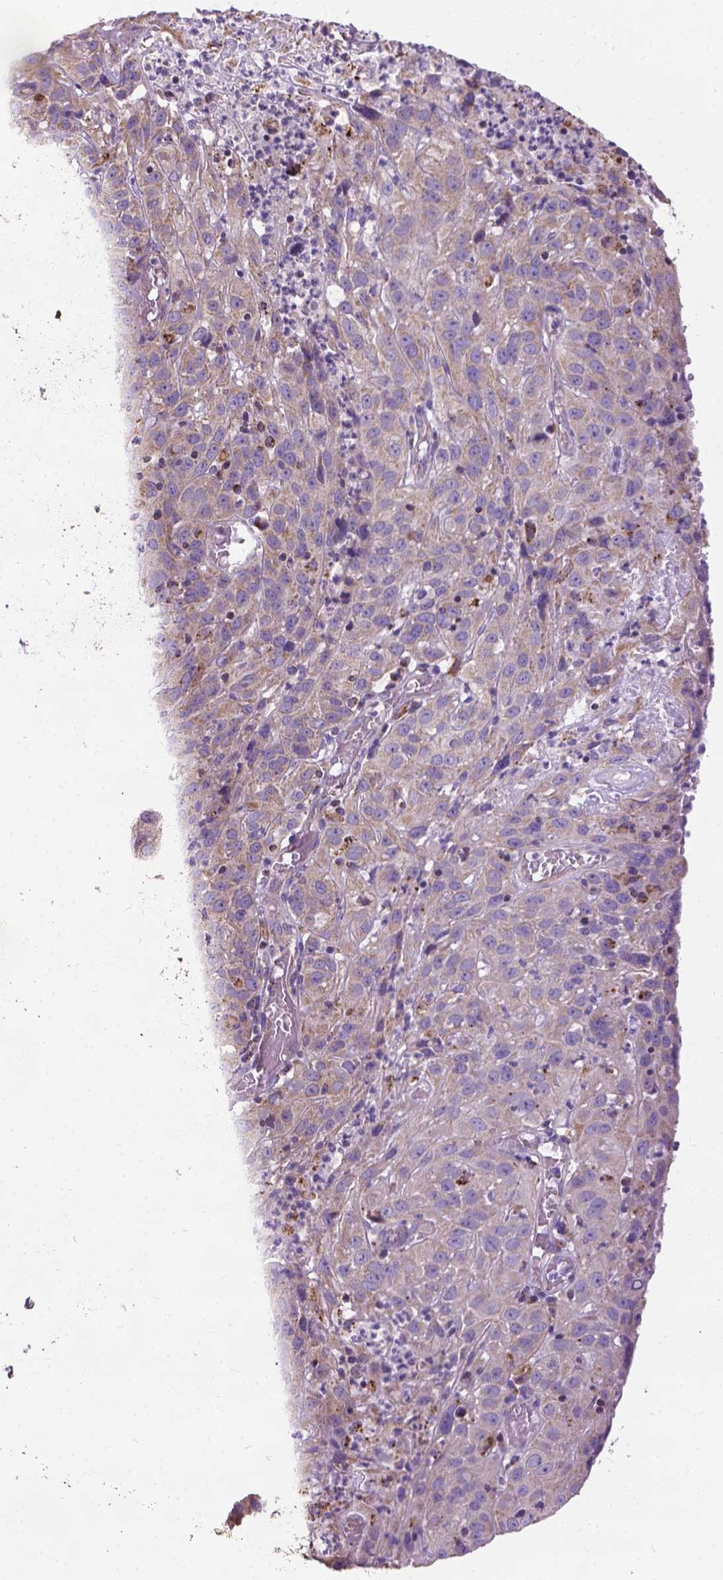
{"staining": {"intensity": "weak", "quantity": "25%-75%", "location": "cytoplasmic/membranous"}, "tissue": "cervical cancer", "cell_type": "Tumor cells", "image_type": "cancer", "snomed": [{"axis": "morphology", "description": "Squamous cell carcinoma, NOS"}, {"axis": "topography", "description": "Cervix"}], "caption": "A brown stain shows weak cytoplasmic/membranous positivity of a protein in cervical squamous cell carcinoma tumor cells.", "gene": "VDAC1", "patient": {"sex": "female", "age": 32}}